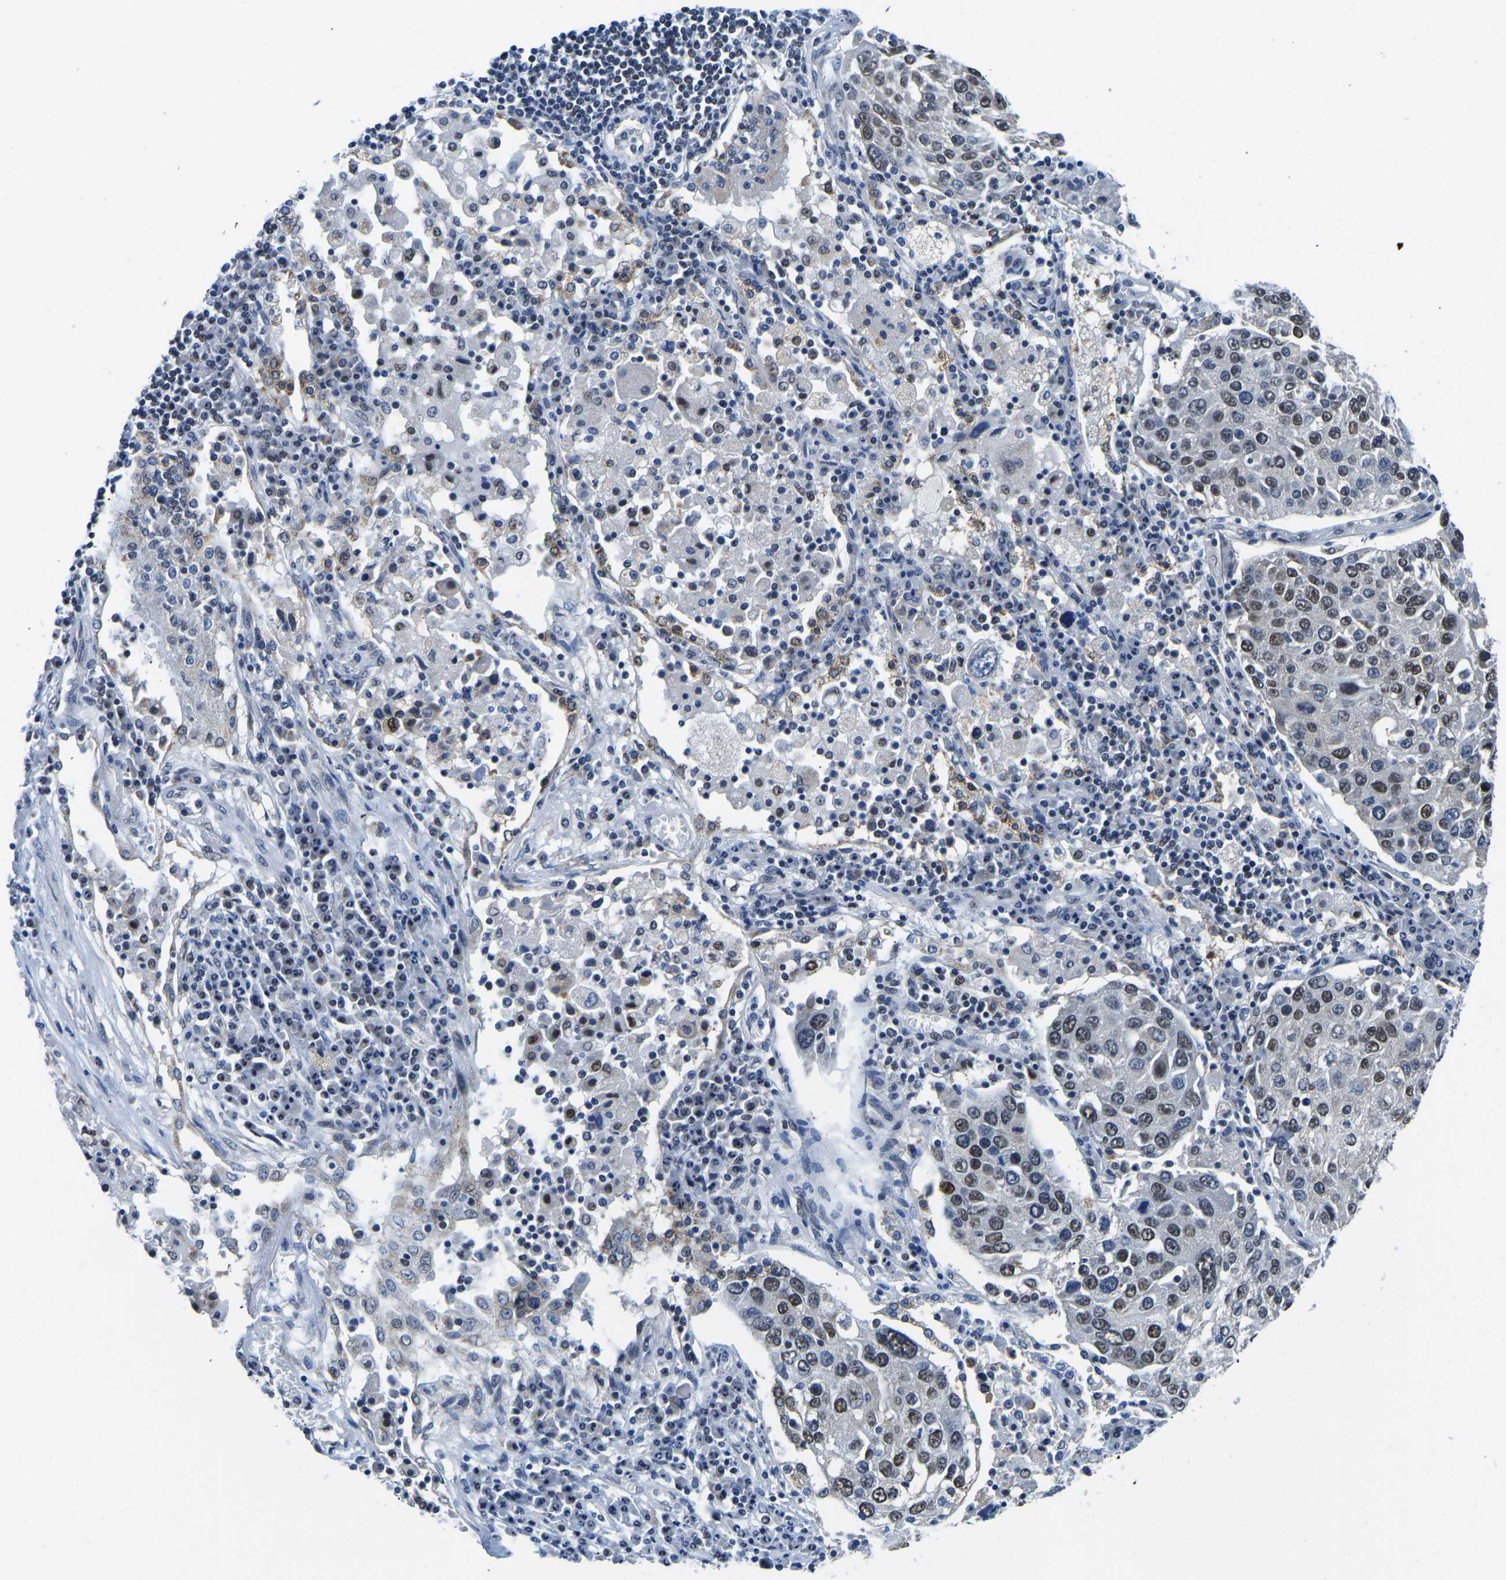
{"staining": {"intensity": "moderate", "quantity": ">75%", "location": "nuclear"}, "tissue": "lung cancer", "cell_type": "Tumor cells", "image_type": "cancer", "snomed": [{"axis": "morphology", "description": "Squamous cell carcinoma, NOS"}, {"axis": "topography", "description": "Lung"}], "caption": "A photomicrograph showing moderate nuclear staining in approximately >75% of tumor cells in squamous cell carcinoma (lung), as visualized by brown immunohistochemical staining.", "gene": "BNIP3L", "patient": {"sex": "male", "age": 65}}